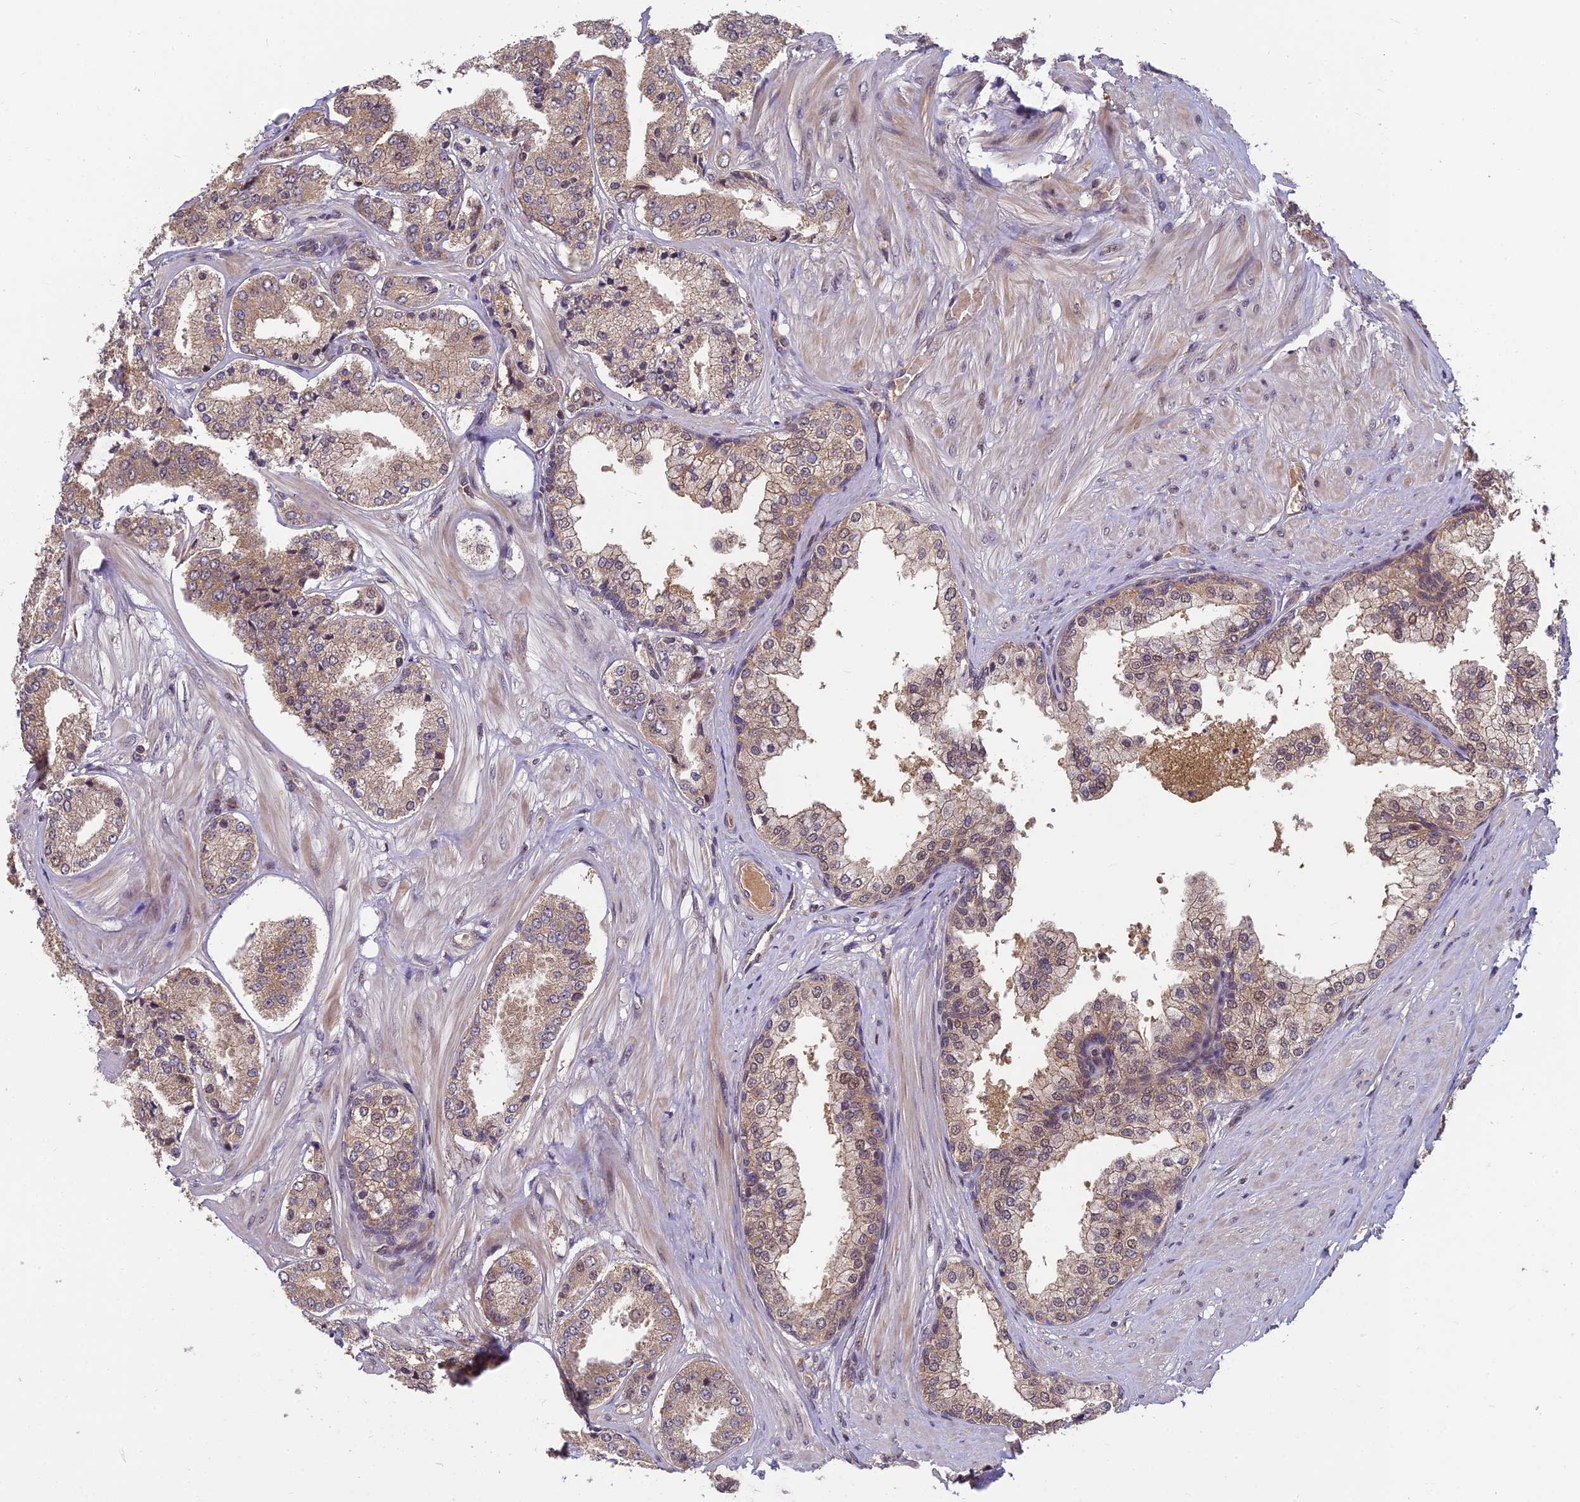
{"staining": {"intensity": "weak", "quantity": ">75%", "location": "cytoplasmic/membranous"}, "tissue": "prostate cancer", "cell_type": "Tumor cells", "image_type": "cancer", "snomed": [{"axis": "morphology", "description": "Adenocarcinoma, High grade"}, {"axis": "topography", "description": "Prostate"}], "caption": "Immunohistochemical staining of human prostate adenocarcinoma (high-grade) exhibits low levels of weak cytoplasmic/membranous expression in approximately >75% of tumor cells.", "gene": "PIKFYVE", "patient": {"sex": "male", "age": 63}}